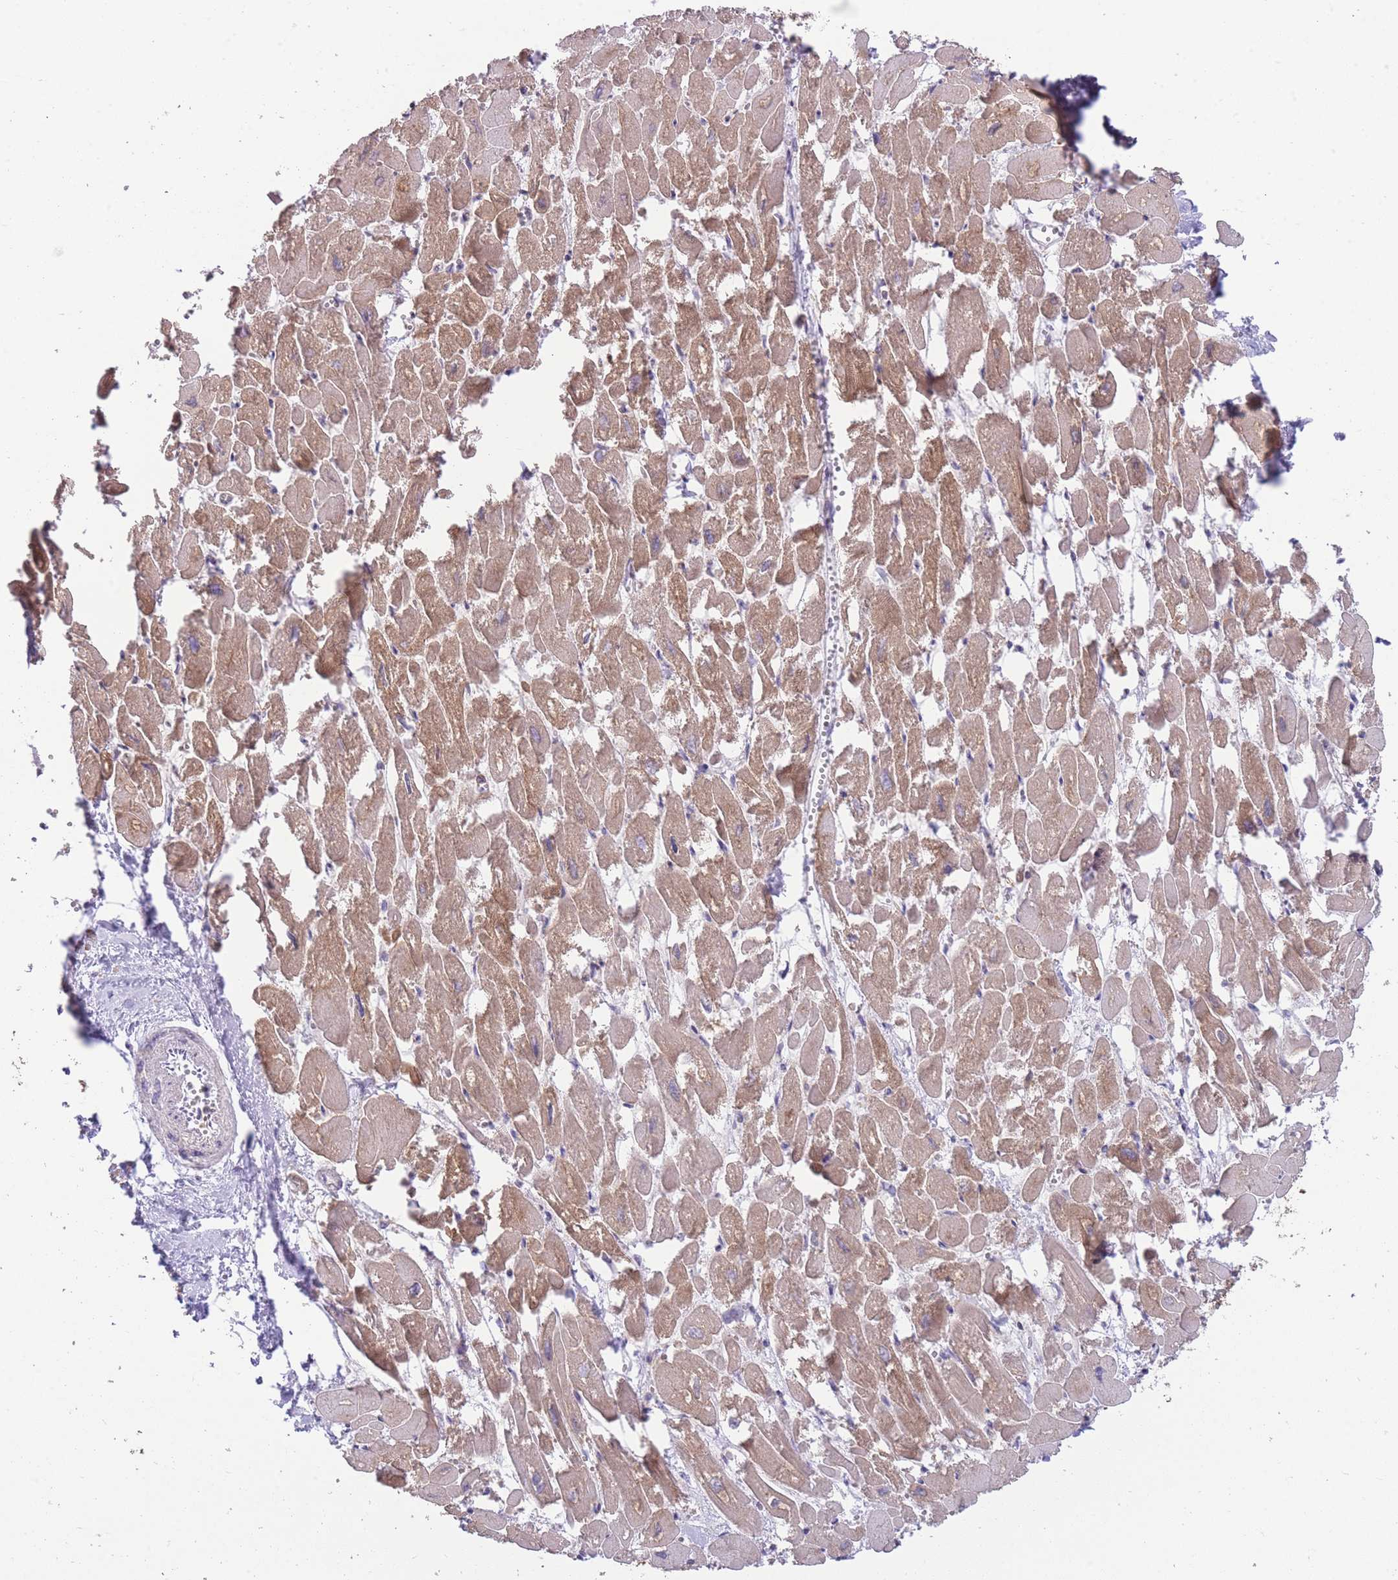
{"staining": {"intensity": "moderate", "quantity": ">75%", "location": "cytoplasmic/membranous"}, "tissue": "heart muscle", "cell_type": "Cardiomyocytes", "image_type": "normal", "snomed": [{"axis": "morphology", "description": "Normal tissue, NOS"}, {"axis": "topography", "description": "Heart"}], "caption": "Cardiomyocytes reveal medium levels of moderate cytoplasmic/membranous positivity in approximately >75% of cells in unremarkable human heart muscle. (DAB IHC with brightfield microscopy, high magnification).", "gene": "PRKAR1A", "patient": {"sex": "male", "age": 54}}